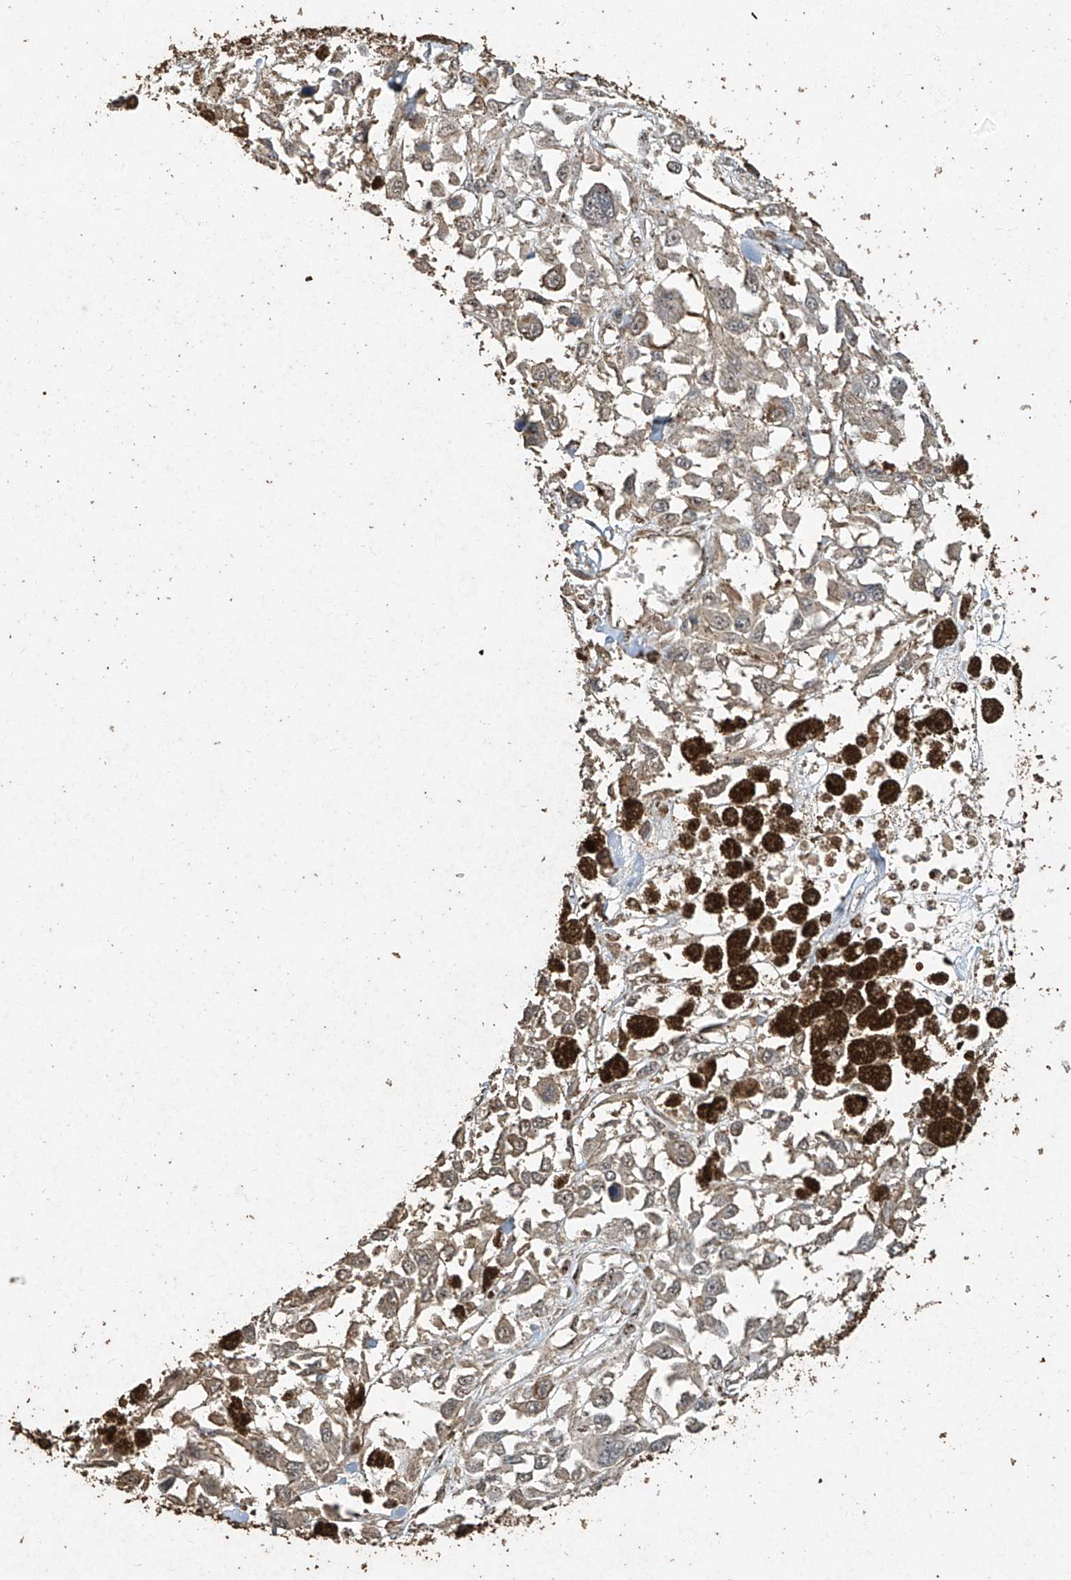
{"staining": {"intensity": "negative", "quantity": "none", "location": "none"}, "tissue": "melanoma", "cell_type": "Tumor cells", "image_type": "cancer", "snomed": [{"axis": "morphology", "description": "Malignant melanoma, Metastatic site"}, {"axis": "topography", "description": "Lymph node"}], "caption": "This is an IHC micrograph of human melanoma. There is no expression in tumor cells.", "gene": "ERBB3", "patient": {"sex": "male", "age": 59}}